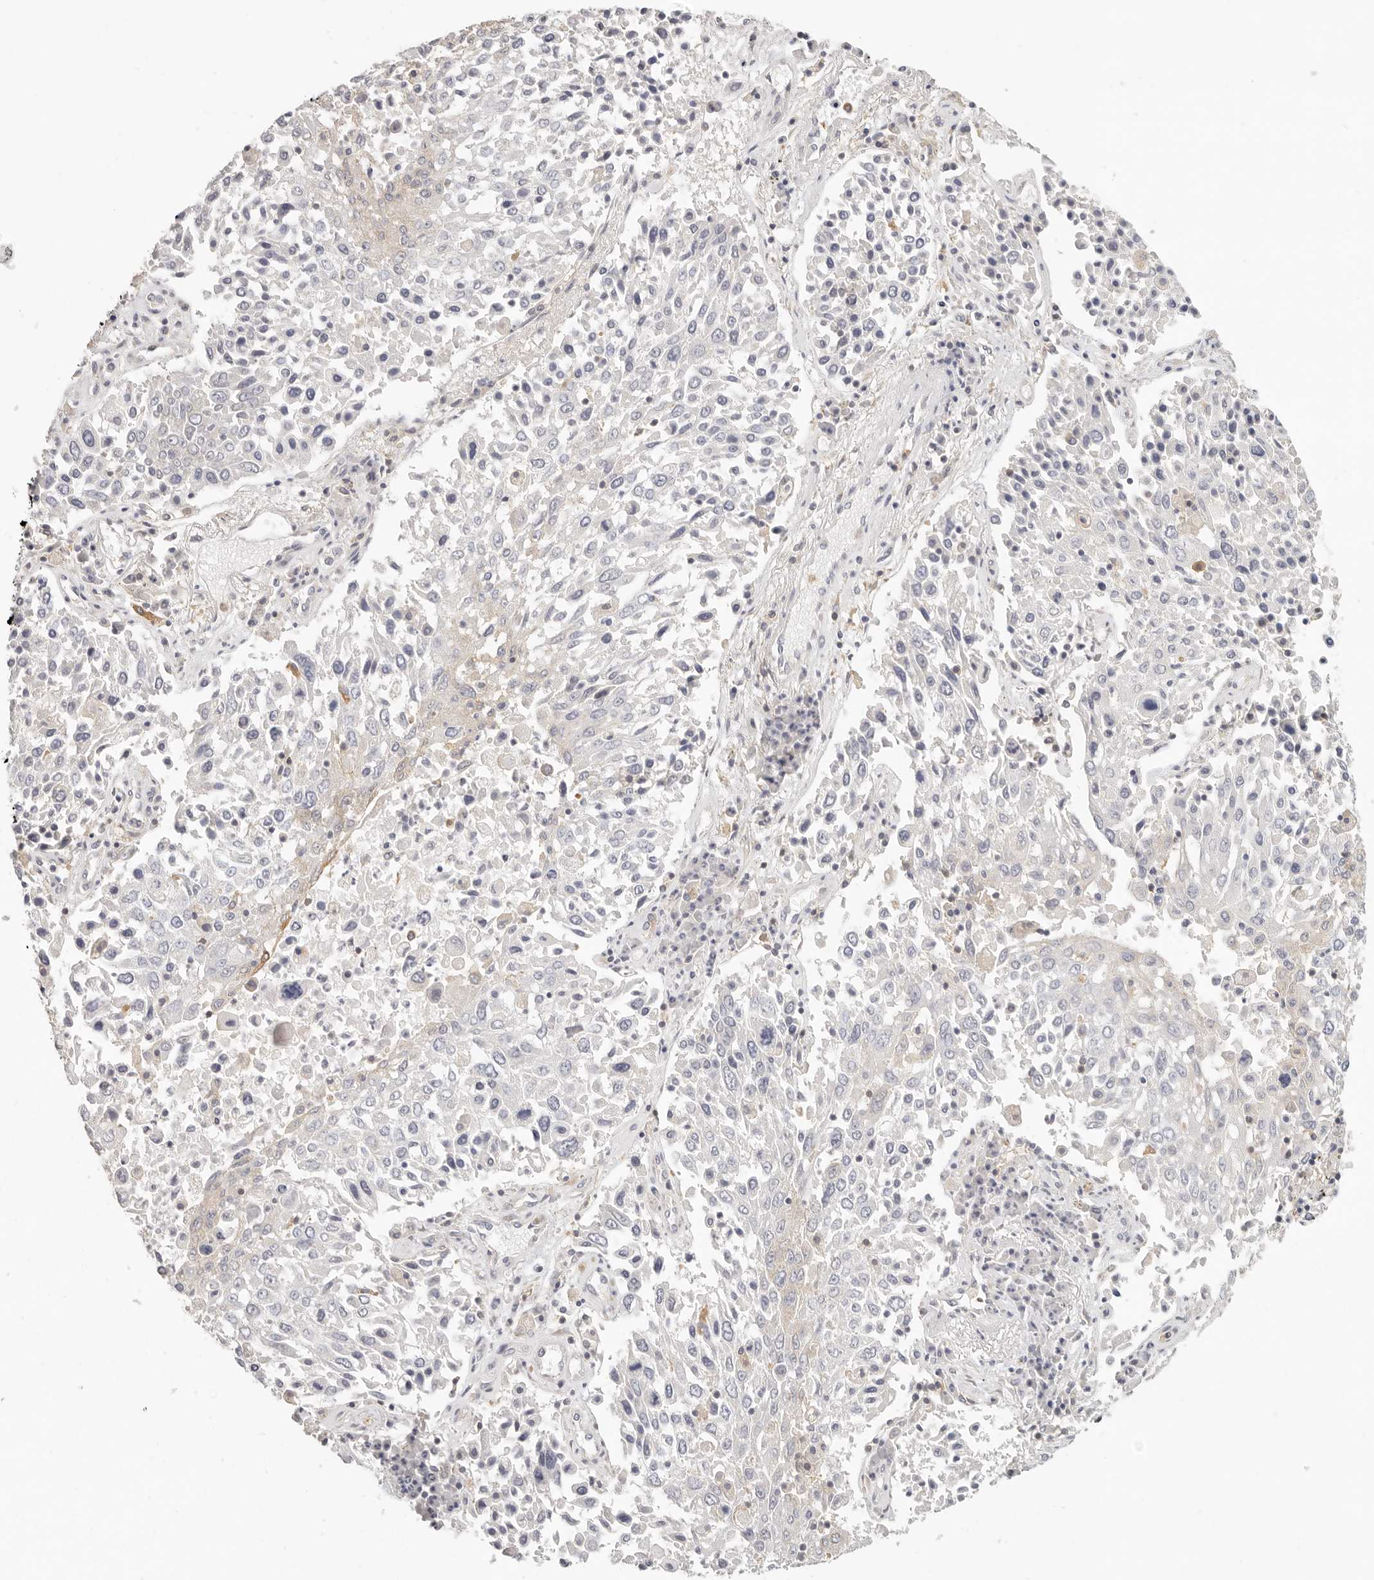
{"staining": {"intensity": "negative", "quantity": "none", "location": "none"}, "tissue": "lung cancer", "cell_type": "Tumor cells", "image_type": "cancer", "snomed": [{"axis": "morphology", "description": "Squamous cell carcinoma, NOS"}, {"axis": "topography", "description": "Lung"}], "caption": "This is a histopathology image of IHC staining of squamous cell carcinoma (lung), which shows no expression in tumor cells.", "gene": "ANXA9", "patient": {"sex": "male", "age": 65}}